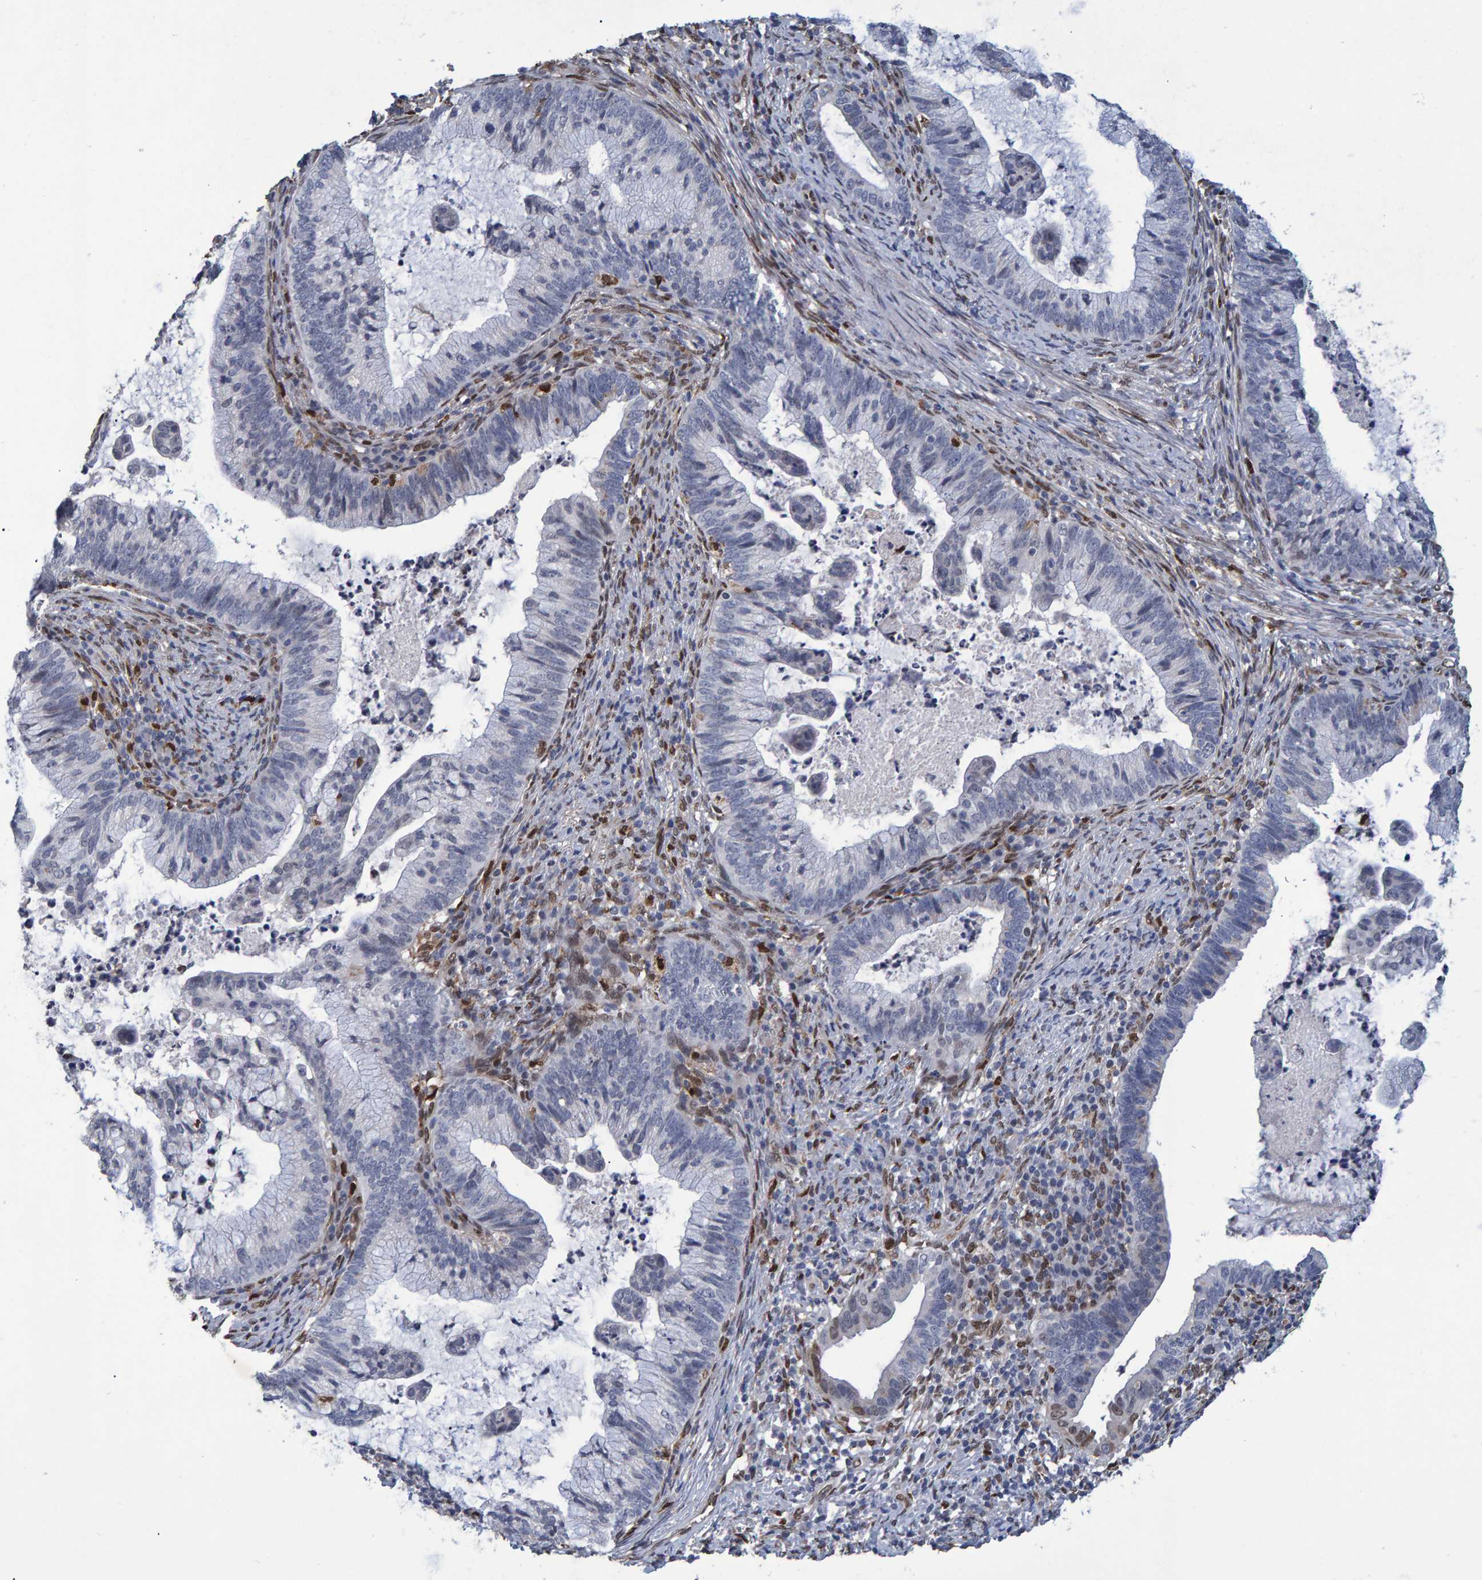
{"staining": {"intensity": "negative", "quantity": "none", "location": "none"}, "tissue": "cervical cancer", "cell_type": "Tumor cells", "image_type": "cancer", "snomed": [{"axis": "morphology", "description": "Adenocarcinoma, NOS"}, {"axis": "topography", "description": "Cervix"}], "caption": "Micrograph shows no protein staining in tumor cells of adenocarcinoma (cervical) tissue. (Brightfield microscopy of DAB immunohistochemistry at high magnification).", "gene": "QKI", "patient": {"sex": "female", "age": 36}}